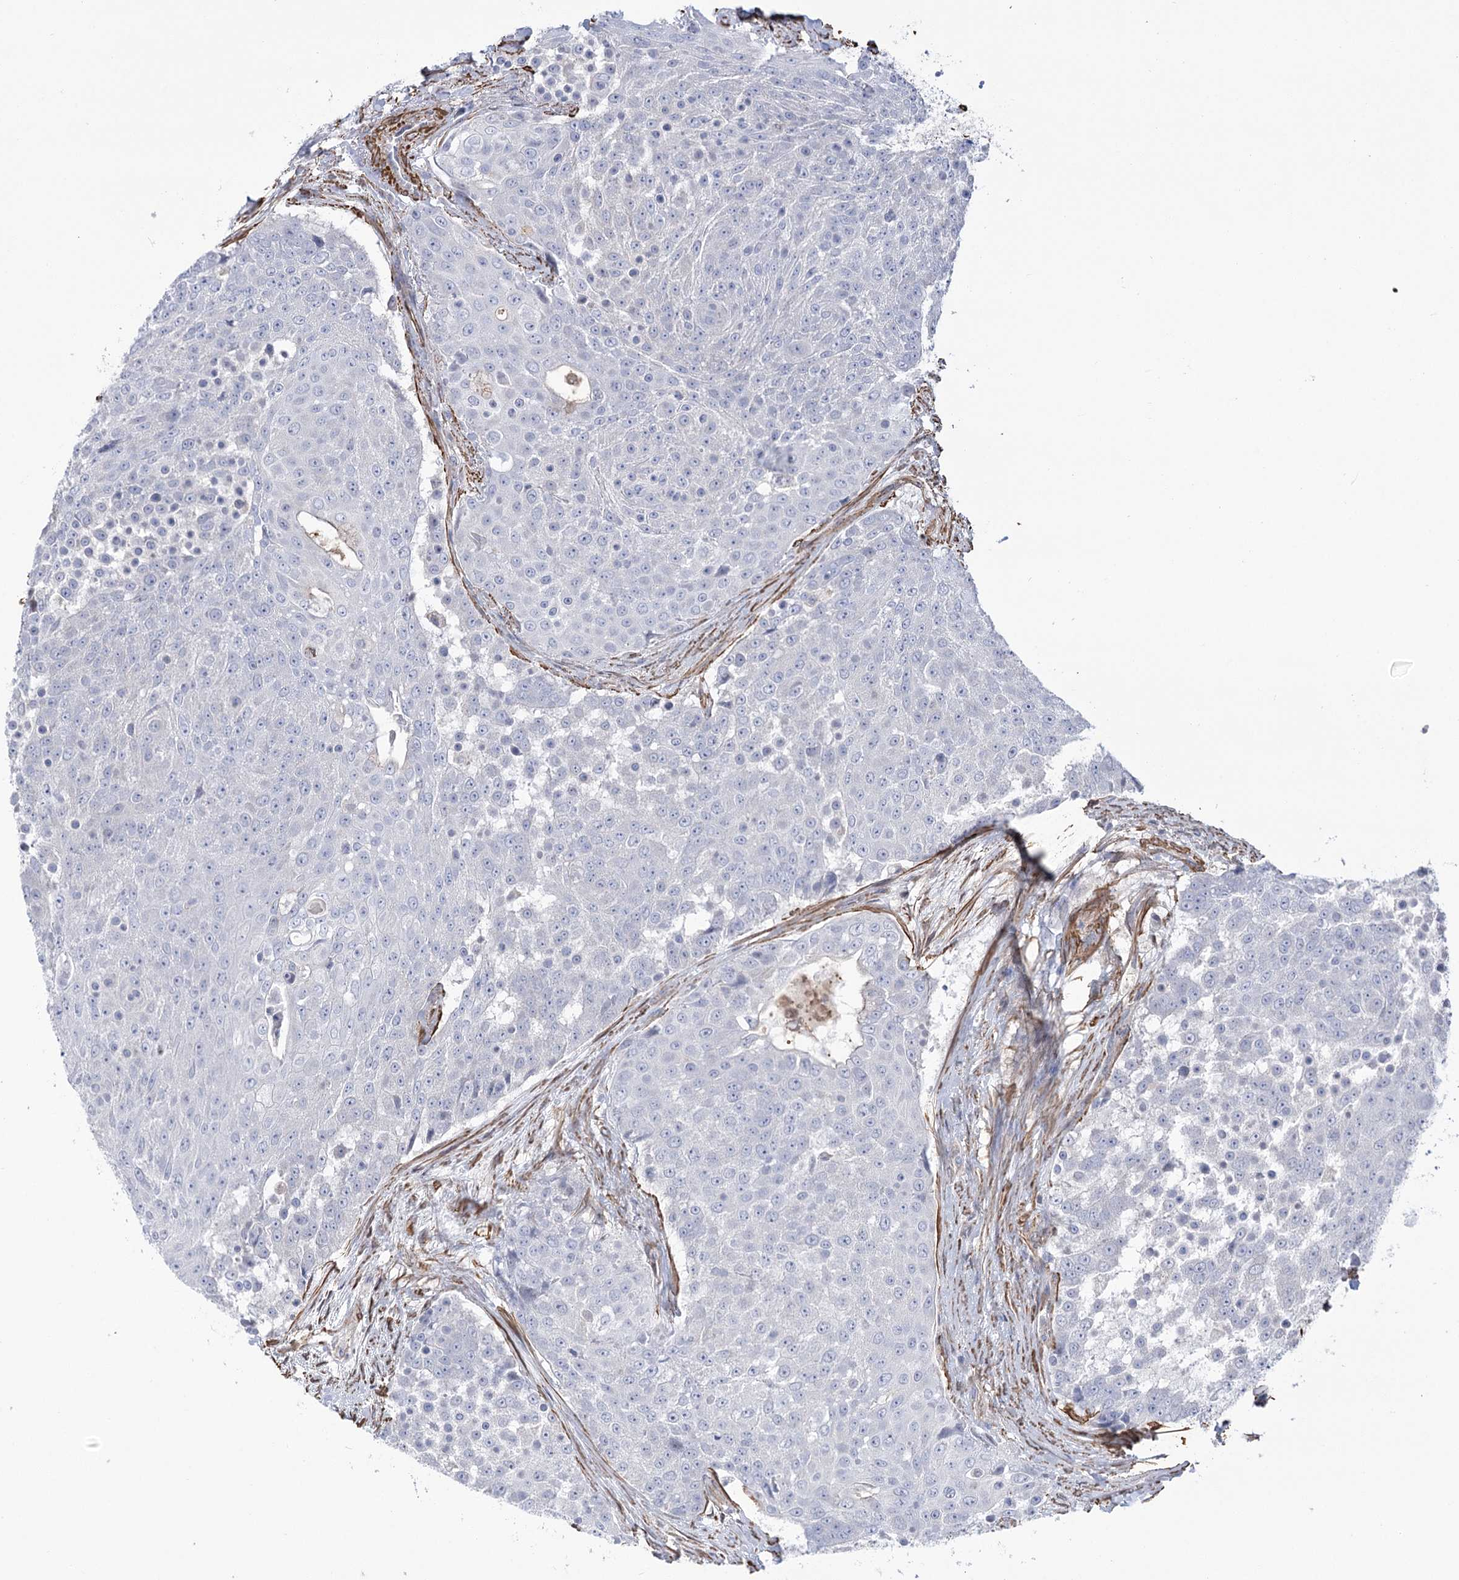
{"staining": {"intensity": "negative", "quantity": "none", "location": "none"}, "tissue": "urothelial cancer", "cell_type": "Tumor cells", "image_type": "cancer", "snomed": [{"axis": "morphology", "description": "Urothelial carcinoma, High grade"}, {"axis": "topography", "description": "Urinary bladder"}], "caption": "An immunohistochemistry image of urothelial cancer is shown. There is no staining in tumor cells of urothelial cancer.", "gene": "WASHC3", "patient": {"sex": "female", "age": 63}}